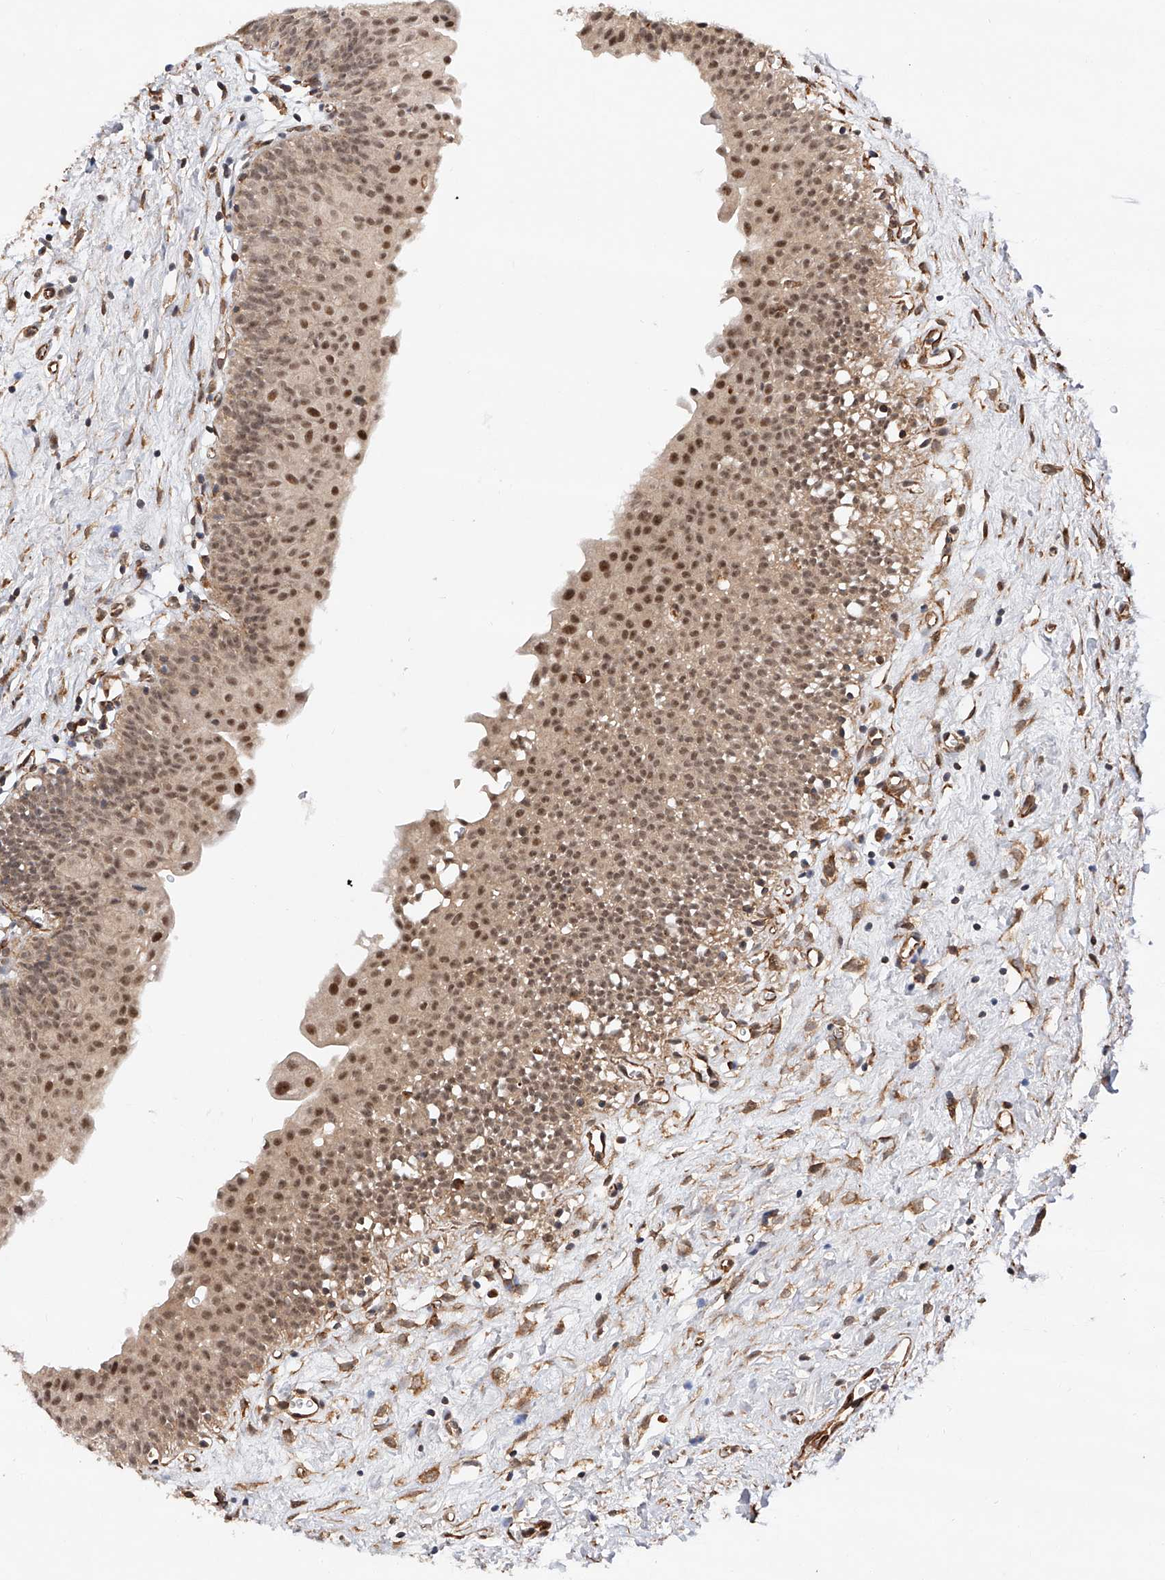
{"staining": {"intensity": "moderate", "quantity": "25%-75%", "location": "nuclear"}, "tissue": "urinary bladder", "cell_type": "Urothelial cells", "image_type": "normal", "snomed": [{"axis": "morphology", "description": "Normal tissue, NOS"}, {"axis": "topography", "description": "Urinary bladder"}], "caption": "A brown stain labels moderate nuclear expression of a protein in urothelial cells of benign human urinary bladder.", "gene": "AMD1", "patient": {"sex": "male", "age": 51}}